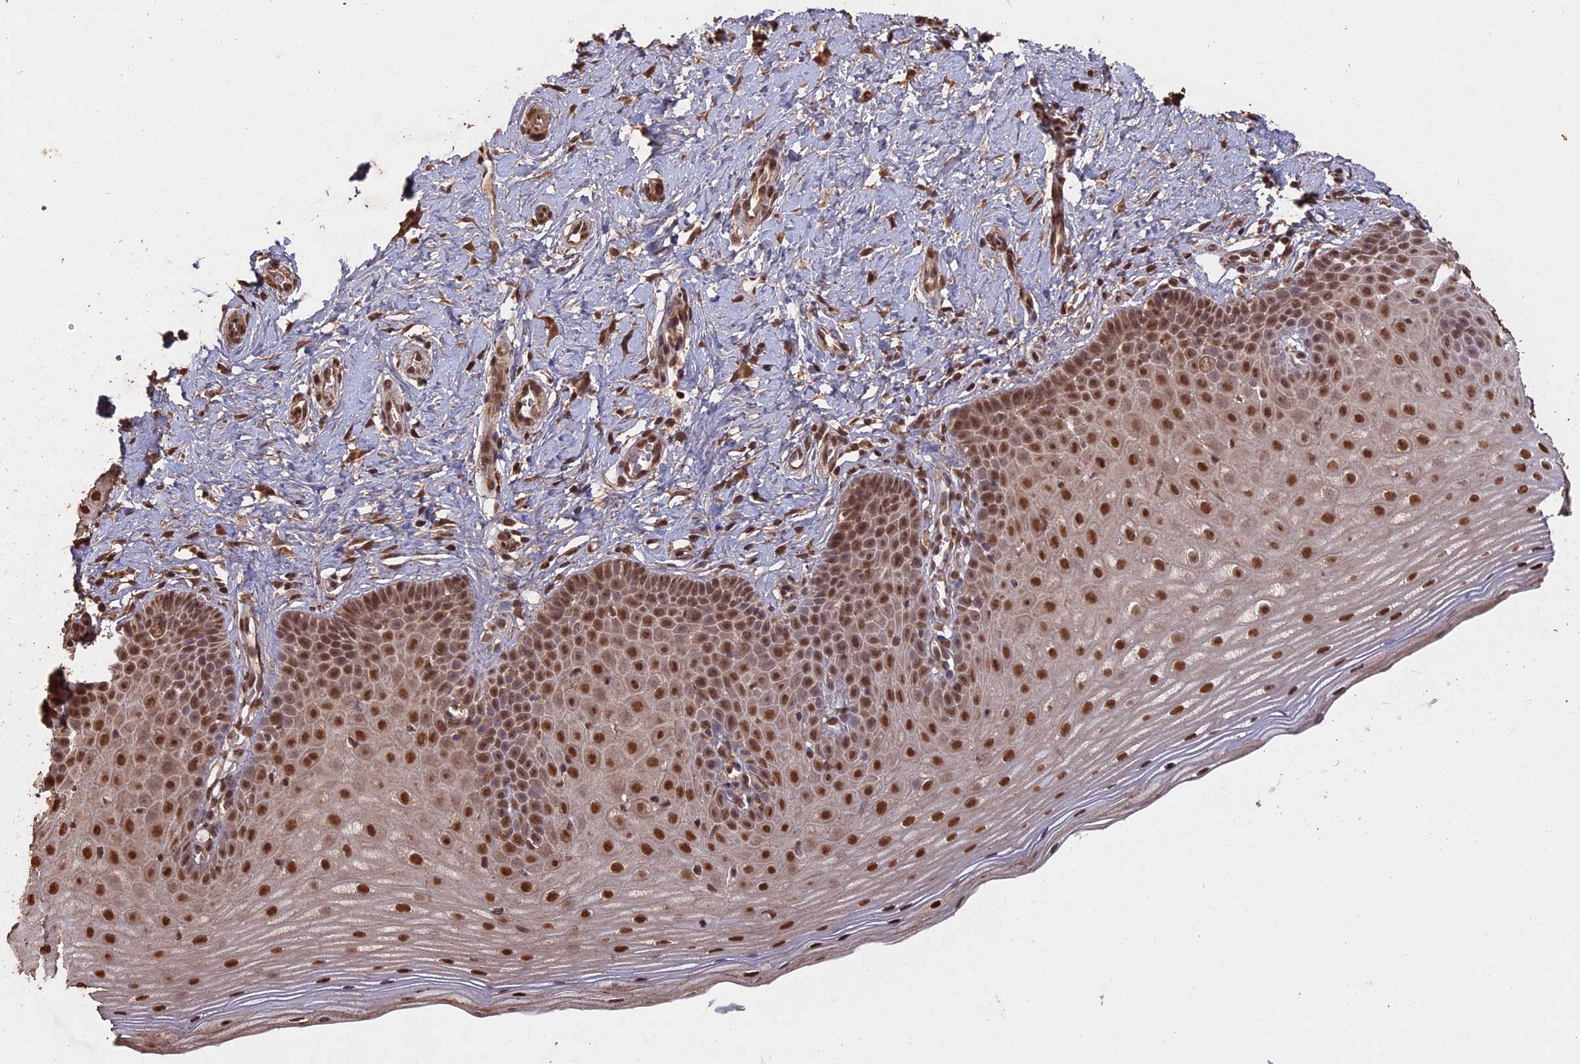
{"staining": {"intensity": "moderate", "quantity": ">75%", "location": "cytoplasmic/membranous,nuclear"}, "tissue": "cervix", "cell_type": "Glandular cells", "image_type": "normal", "snomed": [{"axis": "morphology", "description": "Normal tissue, NOS"}, {"axis": "topography", "description": "Cervix"}], "caption": "Cervix stained with a brown dye shows moderate cytoplasmic/membranous,nuclear positive expression in approximately >75% of glandular cells.", "gene": "PSMC6", "patient": {"sex": "female", "age": 36}}